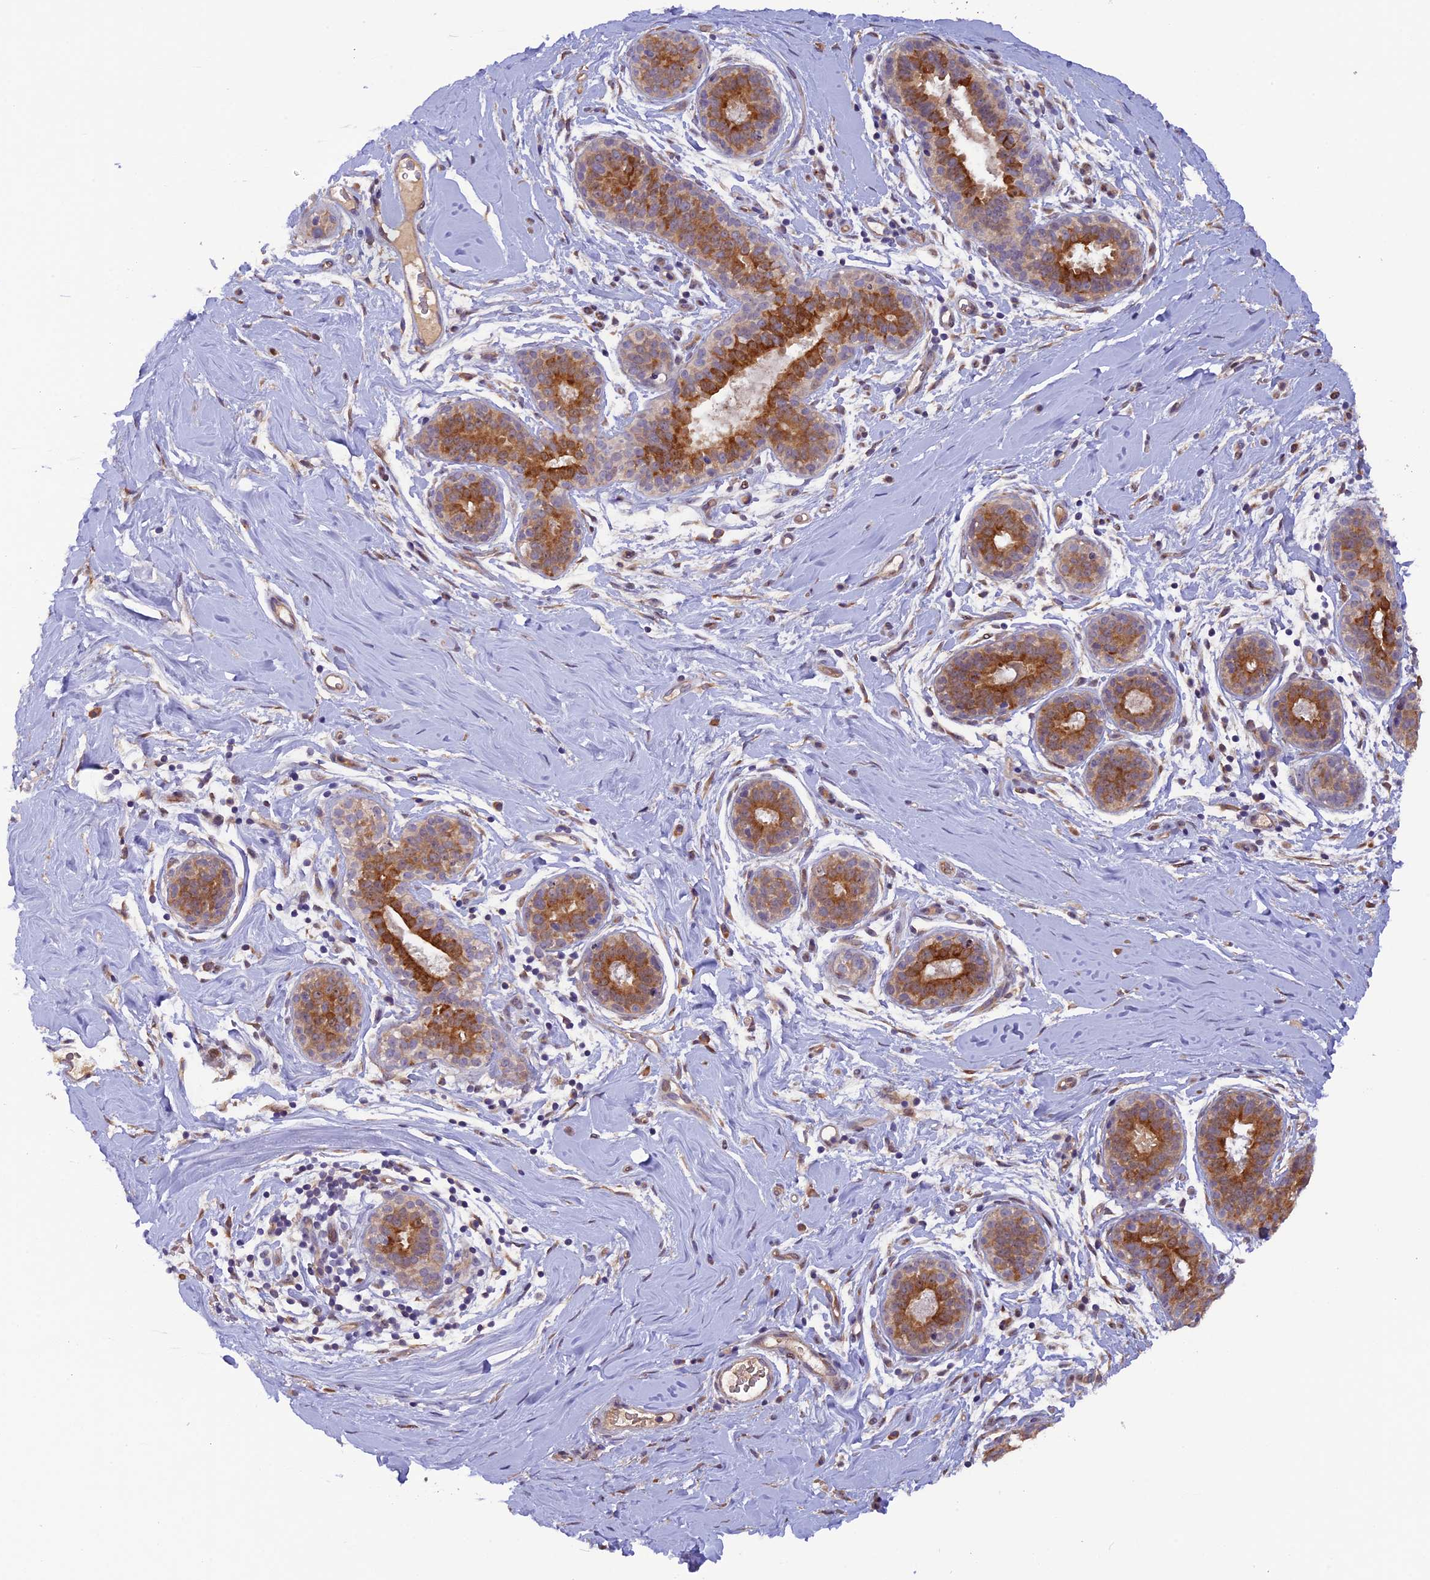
{"staining": {"intensity": "negative", "quantity": "none", "location": "none"}, "tissue": "adipose tissue", "cell_type": "Adipocytes", "image_type": "normal", "snomed": [{"axis": "morphology", "description": "Normal tissue, NOS"}, {"axis": "topography", "description": "Breast"}], "caption": "Immunohistochemical staining of normal adipose tissue exhibits no significant positivity in adipocytes. (IHC, brightfield microscopy, high magnification).", "gene": "CCDC9B", "patient": {"sex": "female", "age": 26}}